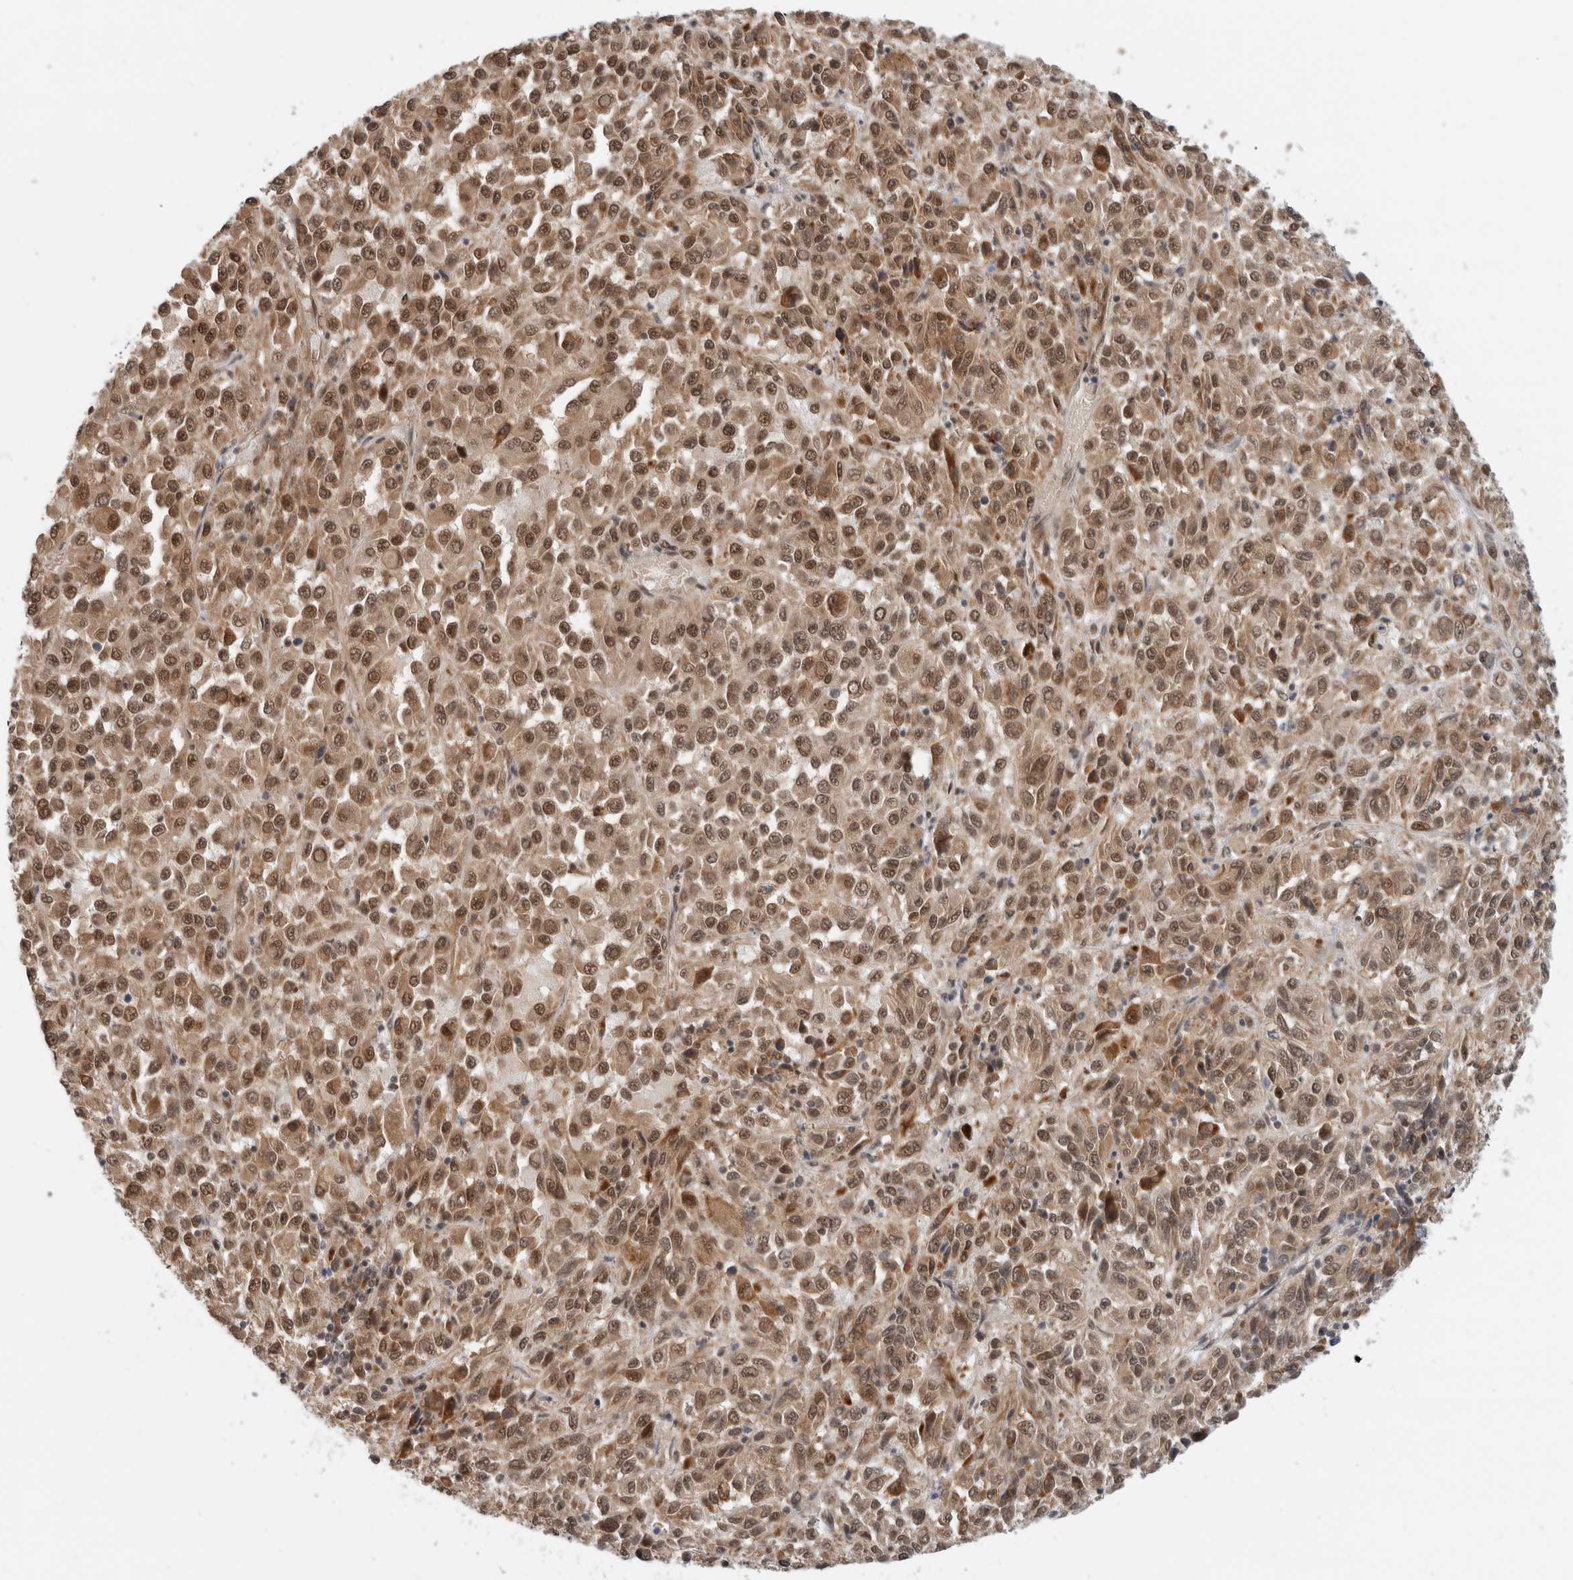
{"staining": {"intensity": "moderate", "quantity": ">75%", "location": "cytoplasmic/membranous,nuclear"}, "tissue": "melanoma", "cell_type": "Tumor cells", "image_type": "cancer", "snomed": [{"axis": "morphology", "description": "Malignant melanoma, Metastatic site"}, {"axis": "topography", "description": "Lung"}], "caption": "A brown stain shows moderate cytoplasmic/membranous and nuclear staining of a protein in malignant melanoma (metastatic site) tumor cells.", "gene": "NCAPG2", "patient": {"sex": "male", "age": 64}}